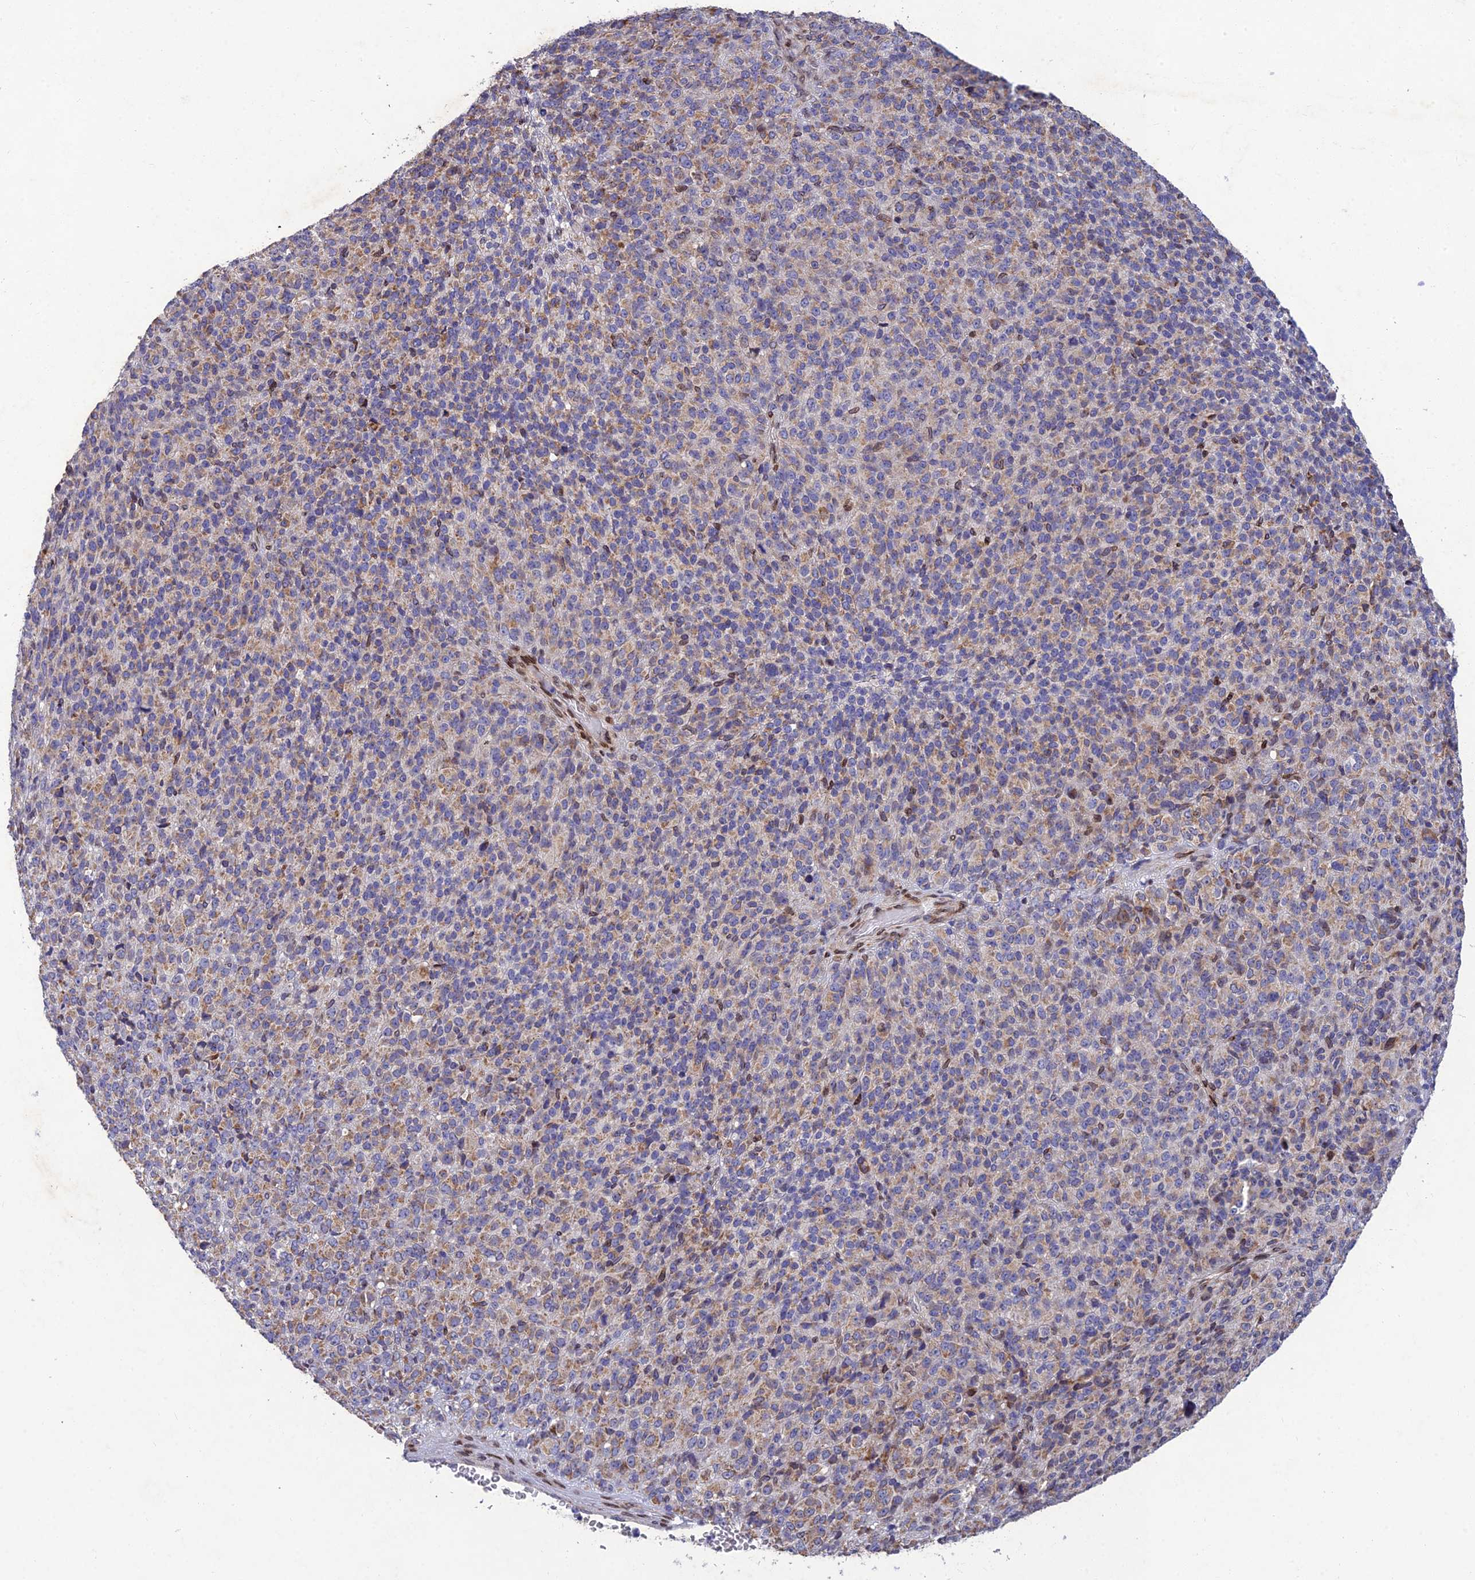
{"staining": {"intensity": "weak", "quantity": "25%-75%", "location": "cytoplasmic/membranous"}, "tissue": "melanoma", "cell_type": "Tumor cells", "image_type": "cancer", "snomed": [{"axis": "morphology", "description": "Malignant melanoma, Metastatic site"}, {"axis": "topography", "description": "Brain"}], "caption": "Immunohistochemistry photomicrograph of neoplastic tissue: human melanoma stained using immunohistochemistry reveals low levels of weak protein expression localized specifically in the cytoplasmic/membranous of tumor cells, appearing as a cytoplasmic/membranous brown color.", "gene": "MGAT2", "patient": {"sex": "female", "age": 56}}